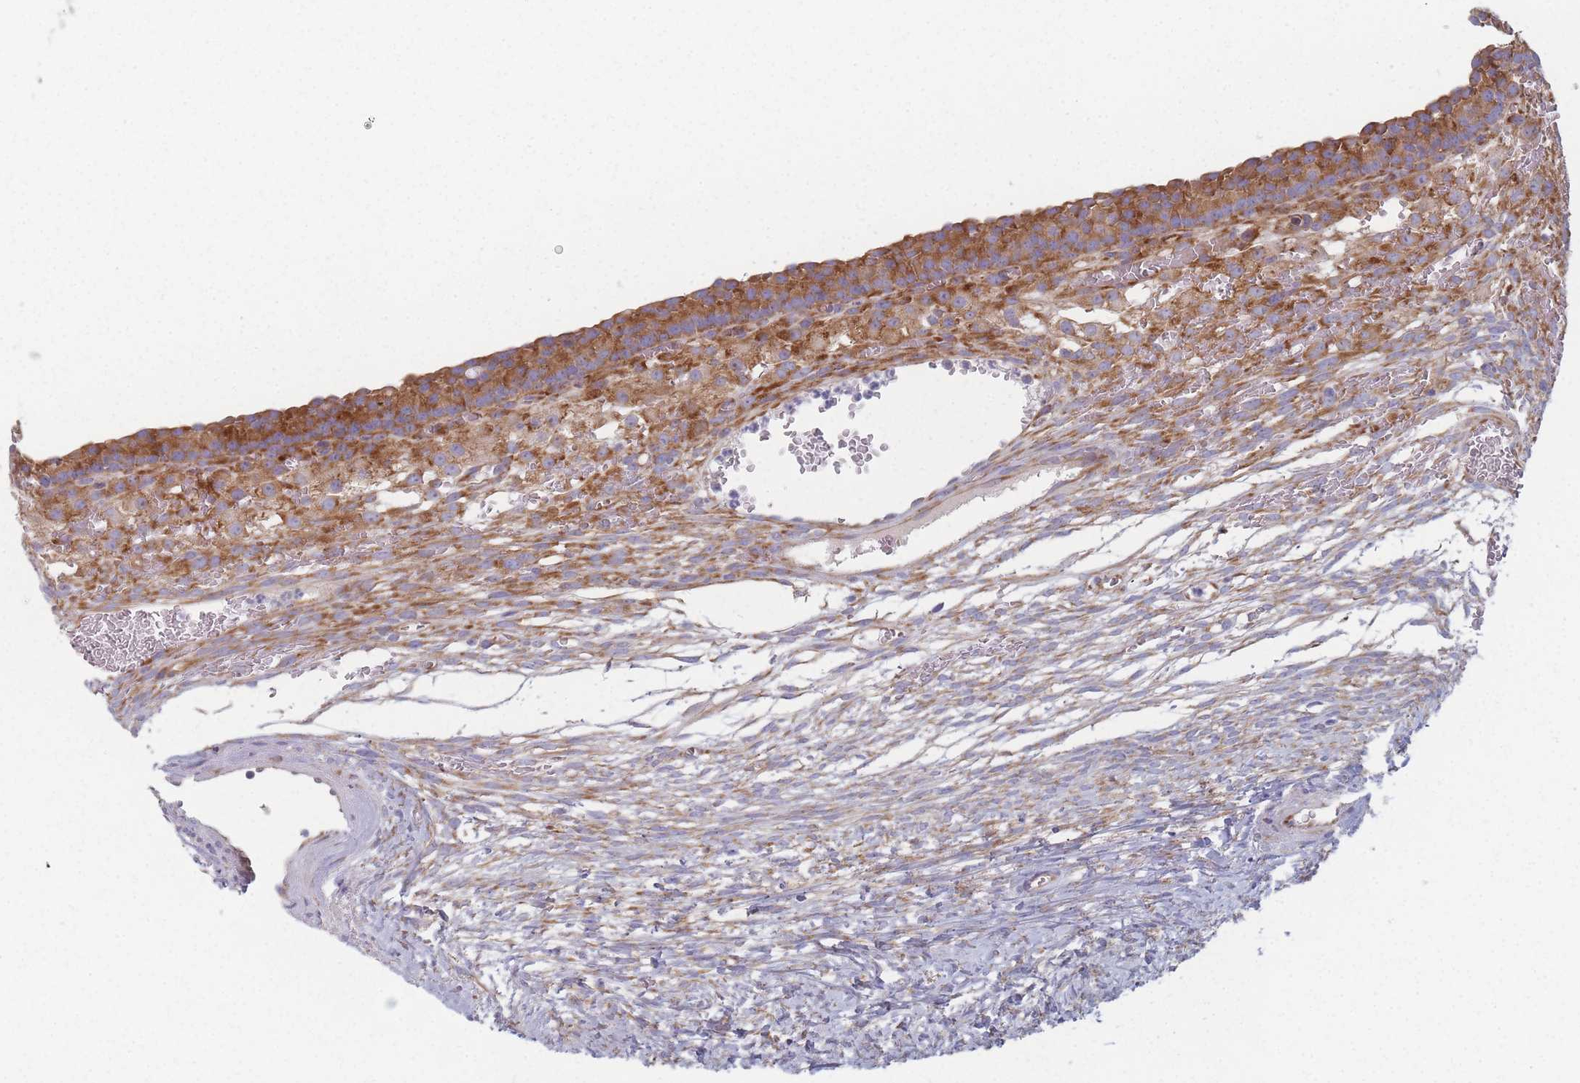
{"staining": {"intensity": "strong", "quantity": ">75%", "location": "cytoplasmic/membranous"}, "tissue": "ovary", "cell_type": "Follicle cells", "image_type": "normal", "snomed": [{"axis": "morphology", "description": "Normal tissue, NOS"}, {"axis": "topography", "description": "Ovary"}], "caption": "This photomicrograph exhibits immunohistochemistry staining of benign ovary, with high strong cytoplasmic/membranous staining in about >75% of follicle cells.", "gene": "CACNG5", "patient": {"sex": "female", "age": 39}}